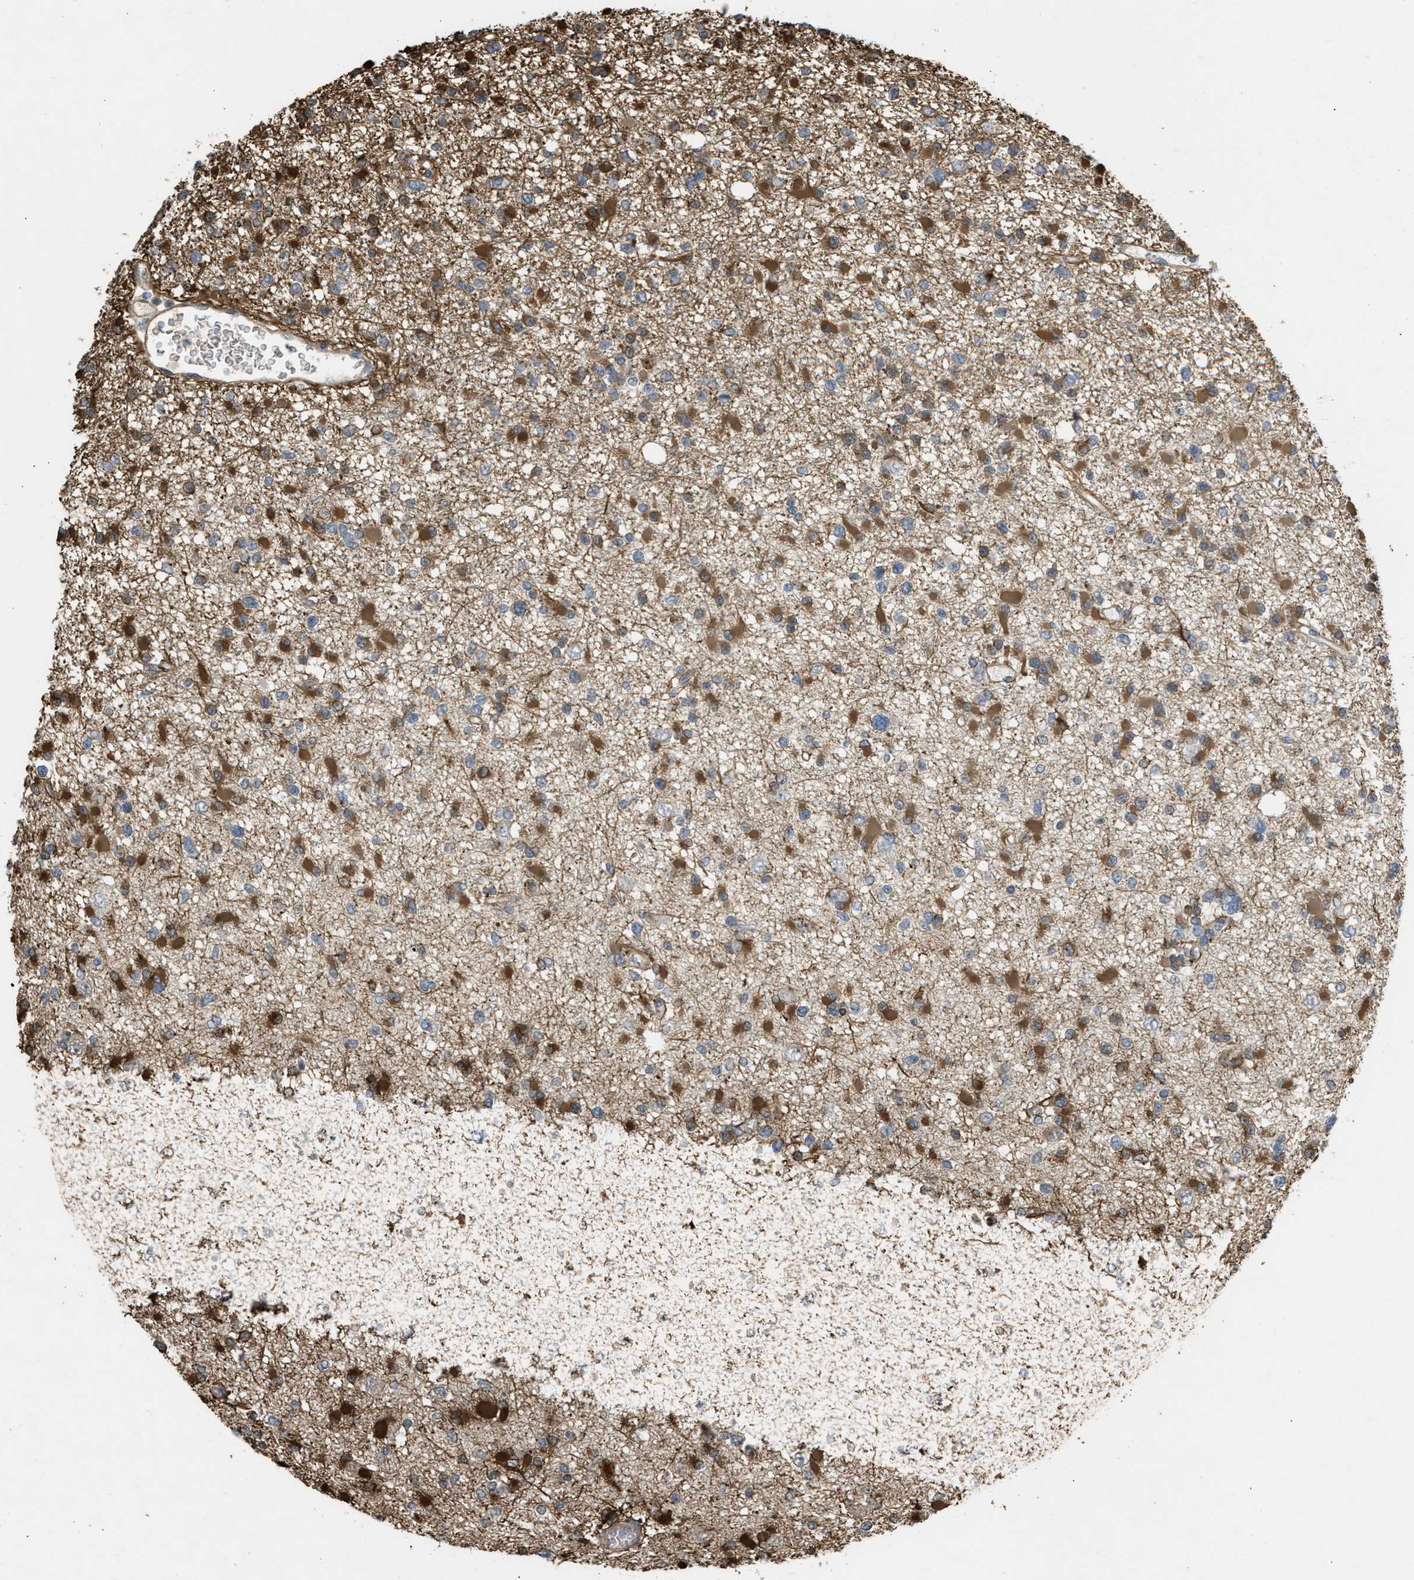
{"staining": {"intensity": "moderate", "quantity": "25%-75%", "location": "cytoplasmic/membranous"}, "tissue": "glioma", "cell_type": "Tumor cells", "image_type": "cancer", "snomed": [{"axis": "morphology", "description": "Glioma, malignant, Low grade"}, {"axis": "topography", "description": "Brain"}], "caption": "This is a micrograph of immunohistochemistry (IHC) staining of glioma, which shows moderate staining in the cytoplasmic/membranous of tumor cells.", "gene": "BAG3", "patient": {"sex": "female", "age": 22}}